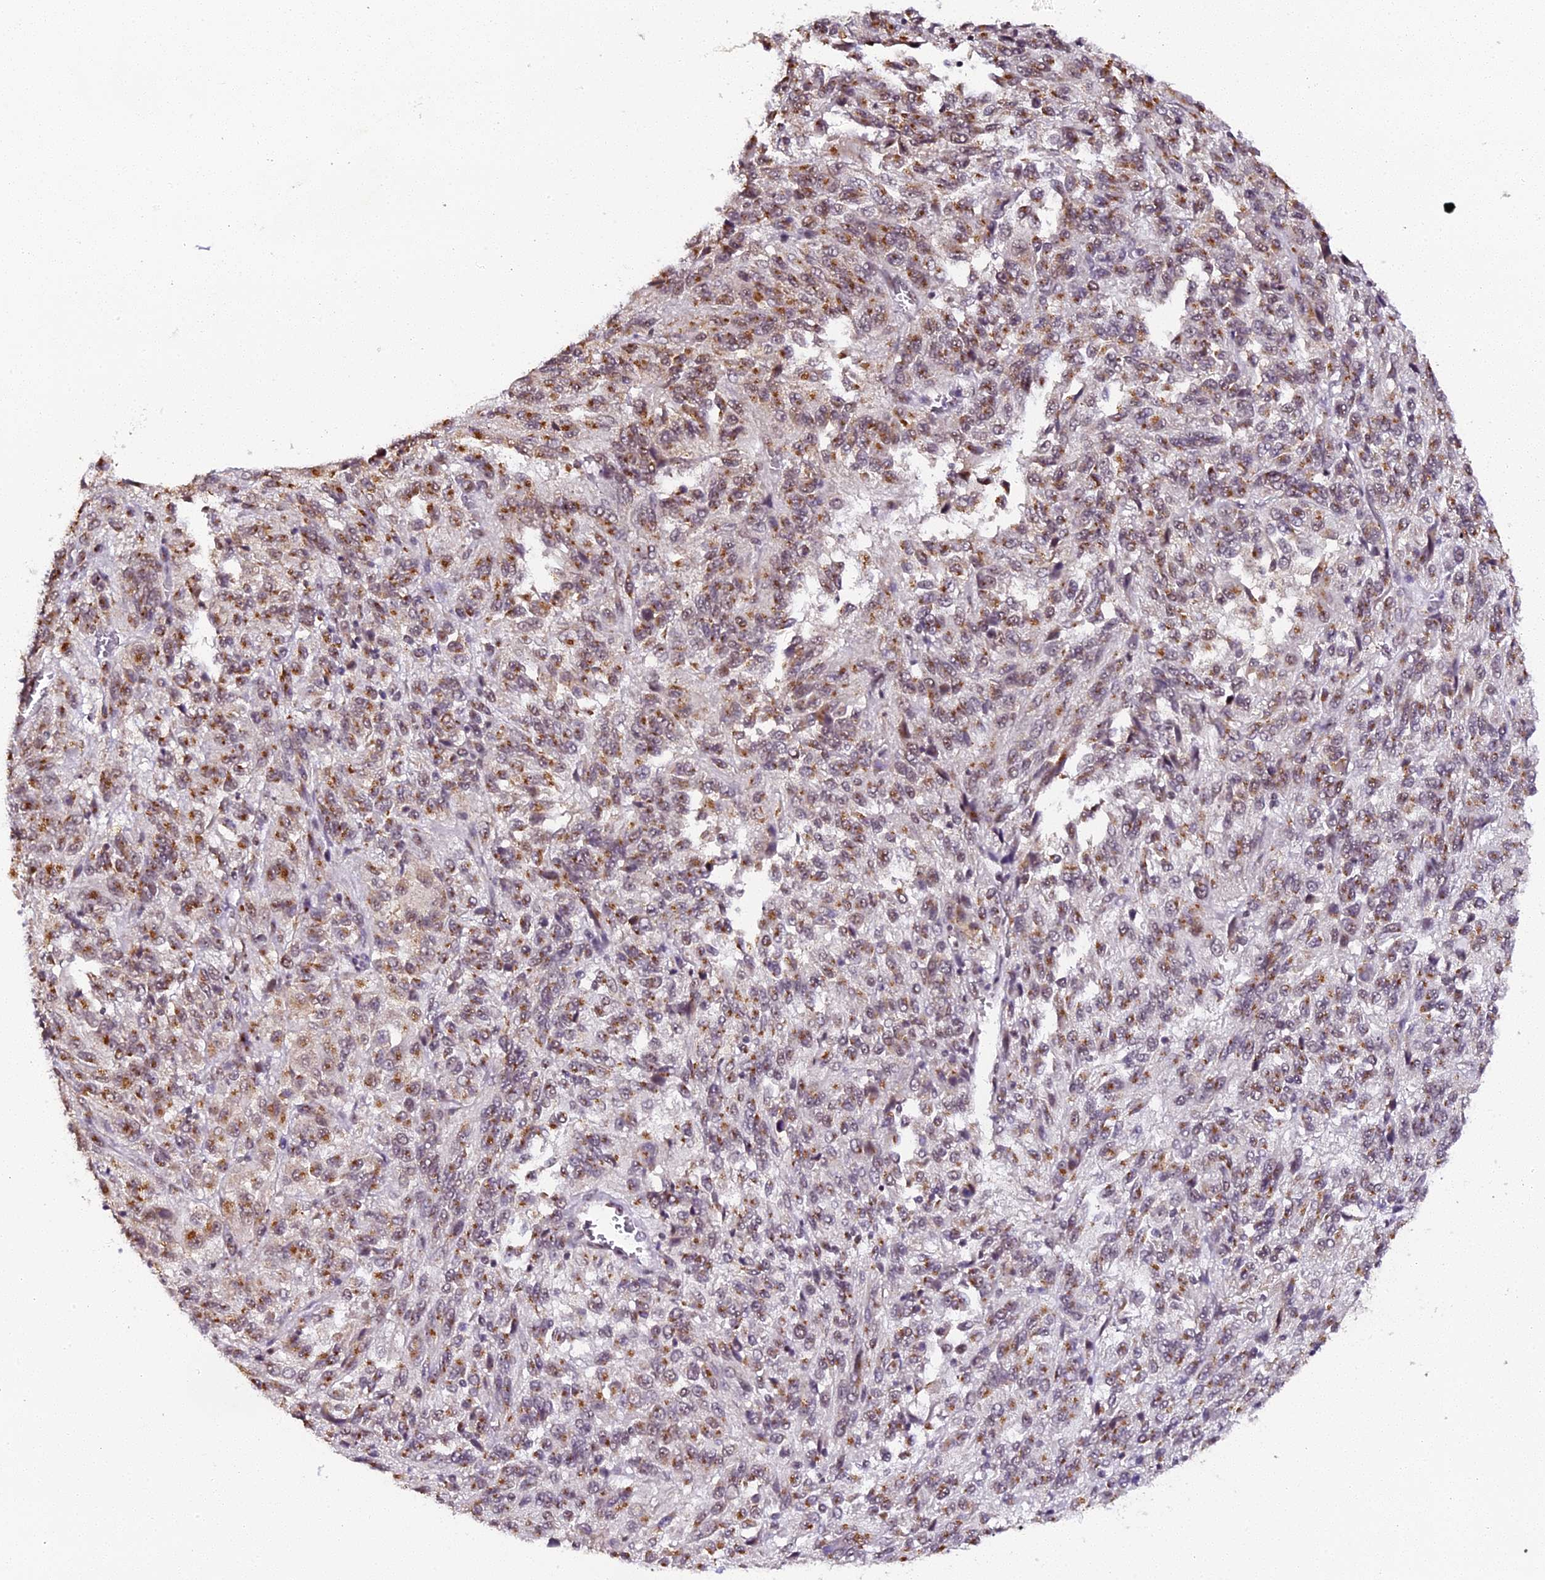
{"staining": {"intensity": "moderate", "quantity": "<25%", "location": "cytoplasmic/membranous"}, "tissue": "melanoma", "cell_type": "Tumor cells", "image_type": "cancer", "snomed": [{"axis": "morphology", "description": "Malignant melanoma, Metastatic site"}, {"axis": "topography", "description": "Lung"}], "caption": "Malignant melanoma (metastatic site) stained for a protein (brown) displays moderate cytoplasmic/membranous positive positivity in about <25% of tumor cells.", "gene": "NCBP1", "patient": {"sex": "male", "age": 64}}